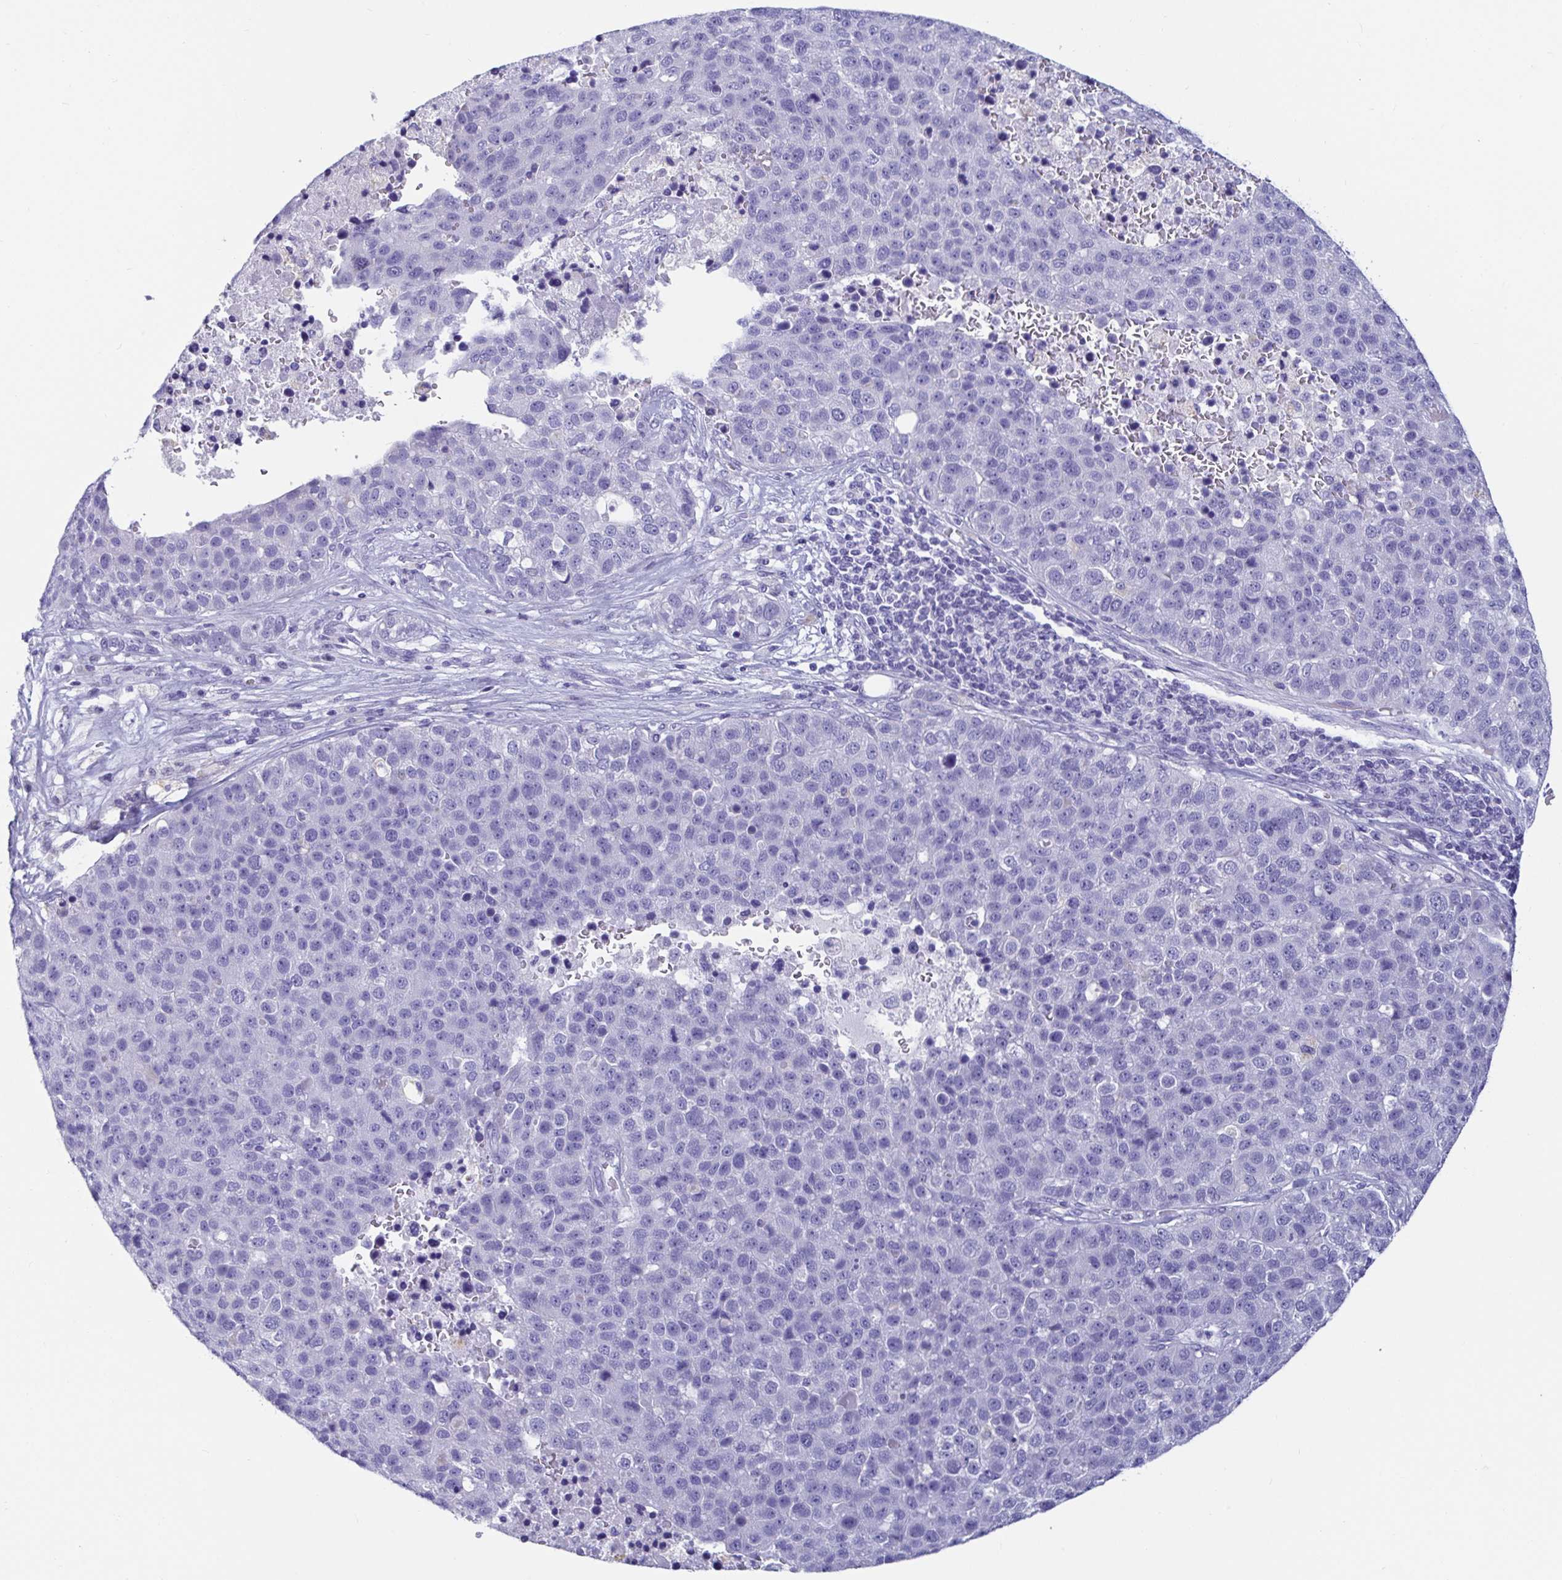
{"staining": {"intensity": "negative", "quantity": "none", "location": "none"}, "tissue": "pancreatic cancer", "cell_type": "Tumor cells", "image_type": "cancer", "snomed": [{"axis": "morphology", "description": "Adenocarcinoma, NOS"}, {"axis": "topography", "description": "Pancreas"}], "caption": "Immunohistochemical staining of adenocarcinoma (pancreatic) exhibits no significant expression in tumor cells.", "gene": "ZPBP2", "patient": {"sex": "female", "age": 61}}